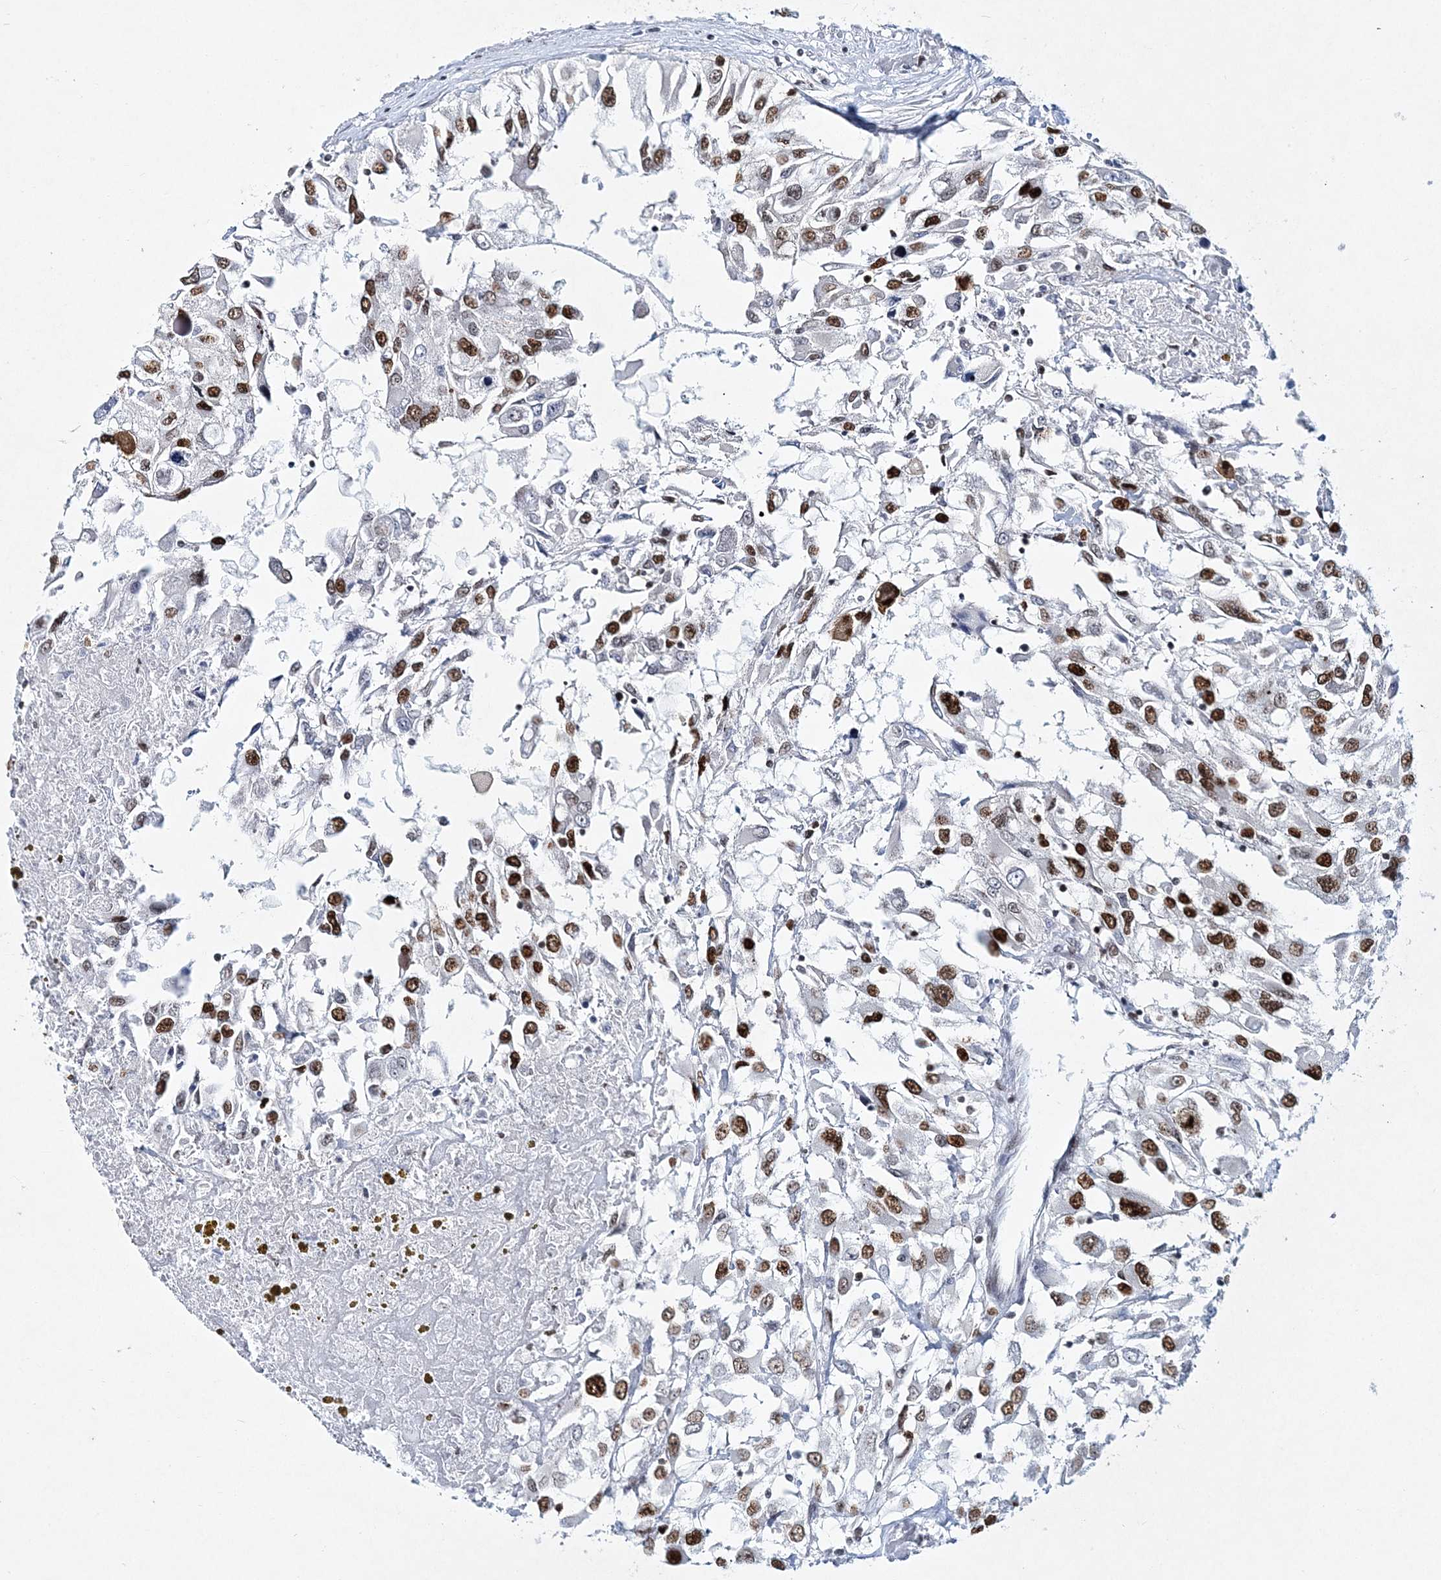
{"staining": {"intensity": "strong", "quantity": ">75%", "location": "nuclear"}, "tissue": "renal cancer", "cell_type": "Tumor cells", "image_type": "cancer", "snomed": [{"axis": "morphology", "description": "Adenocarcinoma, NOS"}, {"axis": "topography", "description": "Kidney"}], "caption": "Immunohistochemical staining of renal adenocarcinoma shows high levels of strong nuclear positivity in approximately >75% of tumor cells.", "gene": "LRRFIP2", "patient": {"sex": "female", "age": 52}}